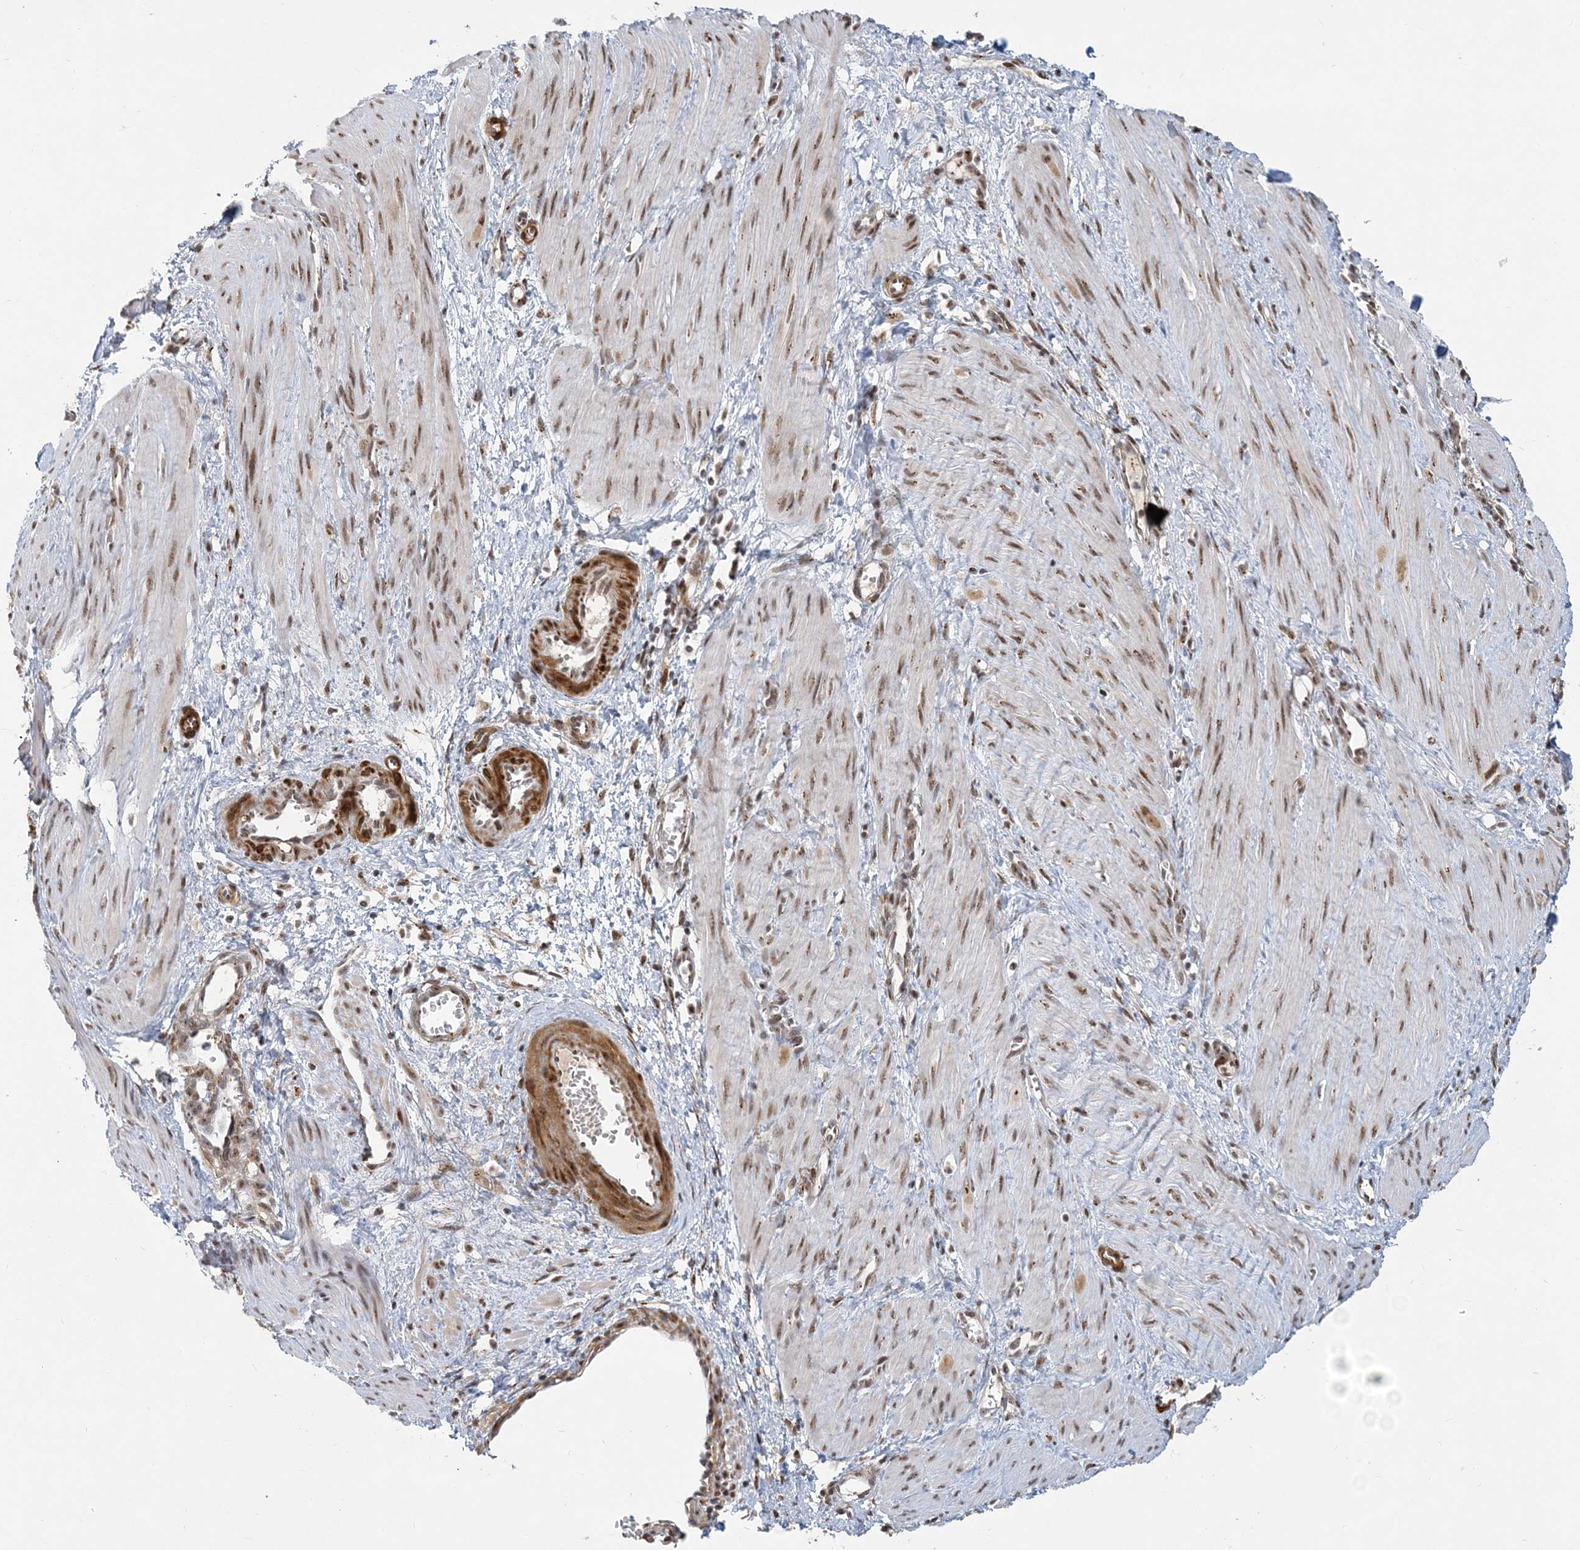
{"staining": {"intensity": "moderate", "quantity": ">75%", "location": "nuclear"}, "tissue": "smooth muscle", "cell_type": "Smooth muscle cells", "image_type": "normal", "snomed": [{"axis": "morphology", "description": "Normal tissue, NOS"}, {"axis": "topography", "description": "Endometrium"}], "caption": "Immunohistochemistry of benign human smooth muscle reveals medium levels of moderate nuclear staining in approximately >75% of smooth muscle cells.", "gene": "PLRG1", "patient": {"sex": "female", "age": 33}}